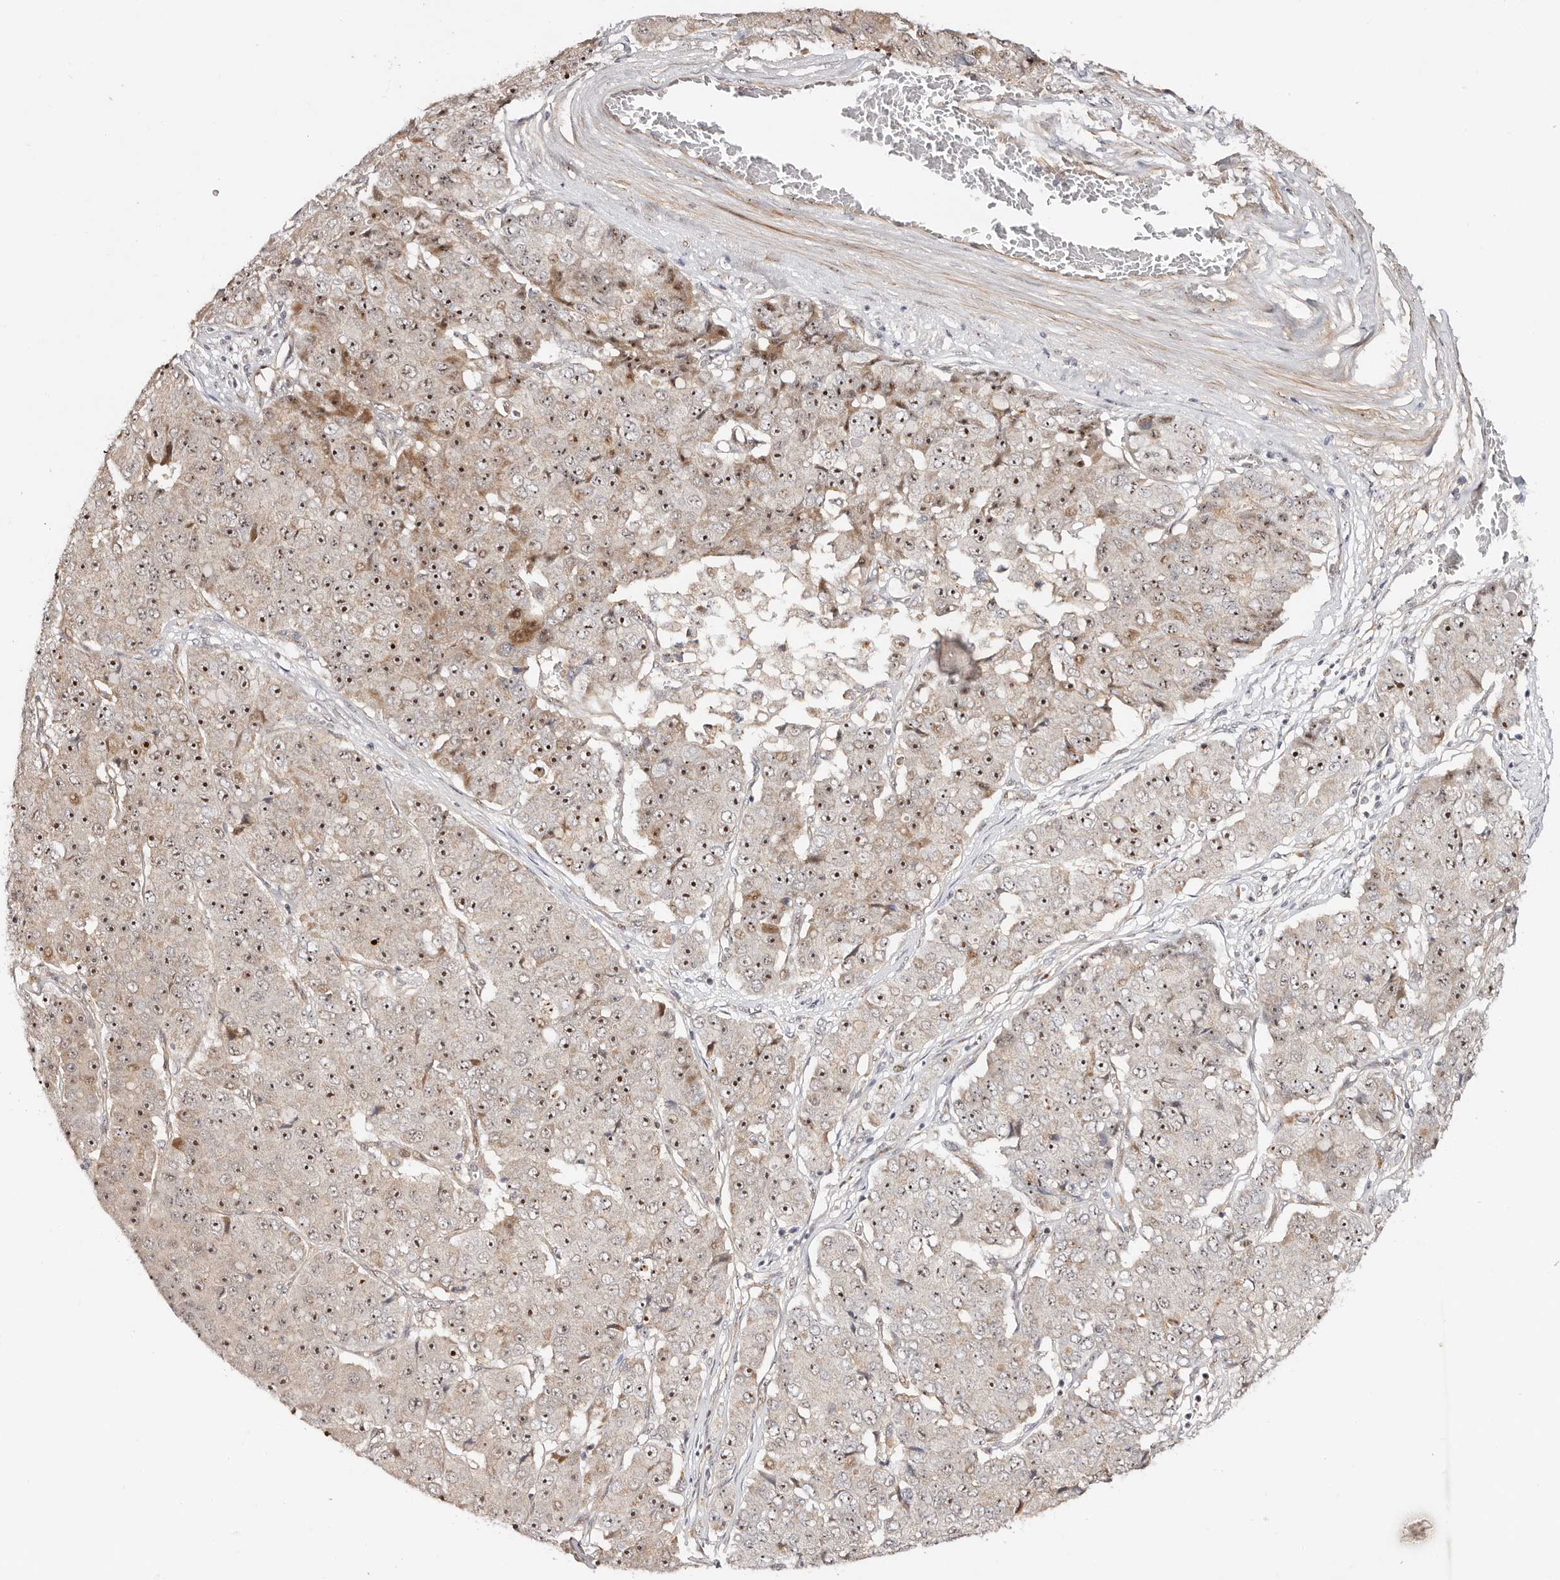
{"staining": {"intensity": "moderate", "quantity": ">75%", "location": "nuclear"}, "tissue": "pancreatic cancer", "cell_type": "Tumor cells", "image_type": "cancer", "snomed": [{"axis": "morphology", "description": "Adenocarcinoma, NOS"}, {"axis": "topography", "description": "Pancreas"}], "caption": "Protein expression analysis of human pancreatic adenocarcinoma reveals moderate nuclear staining in about >75% of tumor cells. (Brightfield microscopy of DAB IHC at high magnification).", "gene": "ODF2L", "patient": {"sex": "male", "age": 50}}